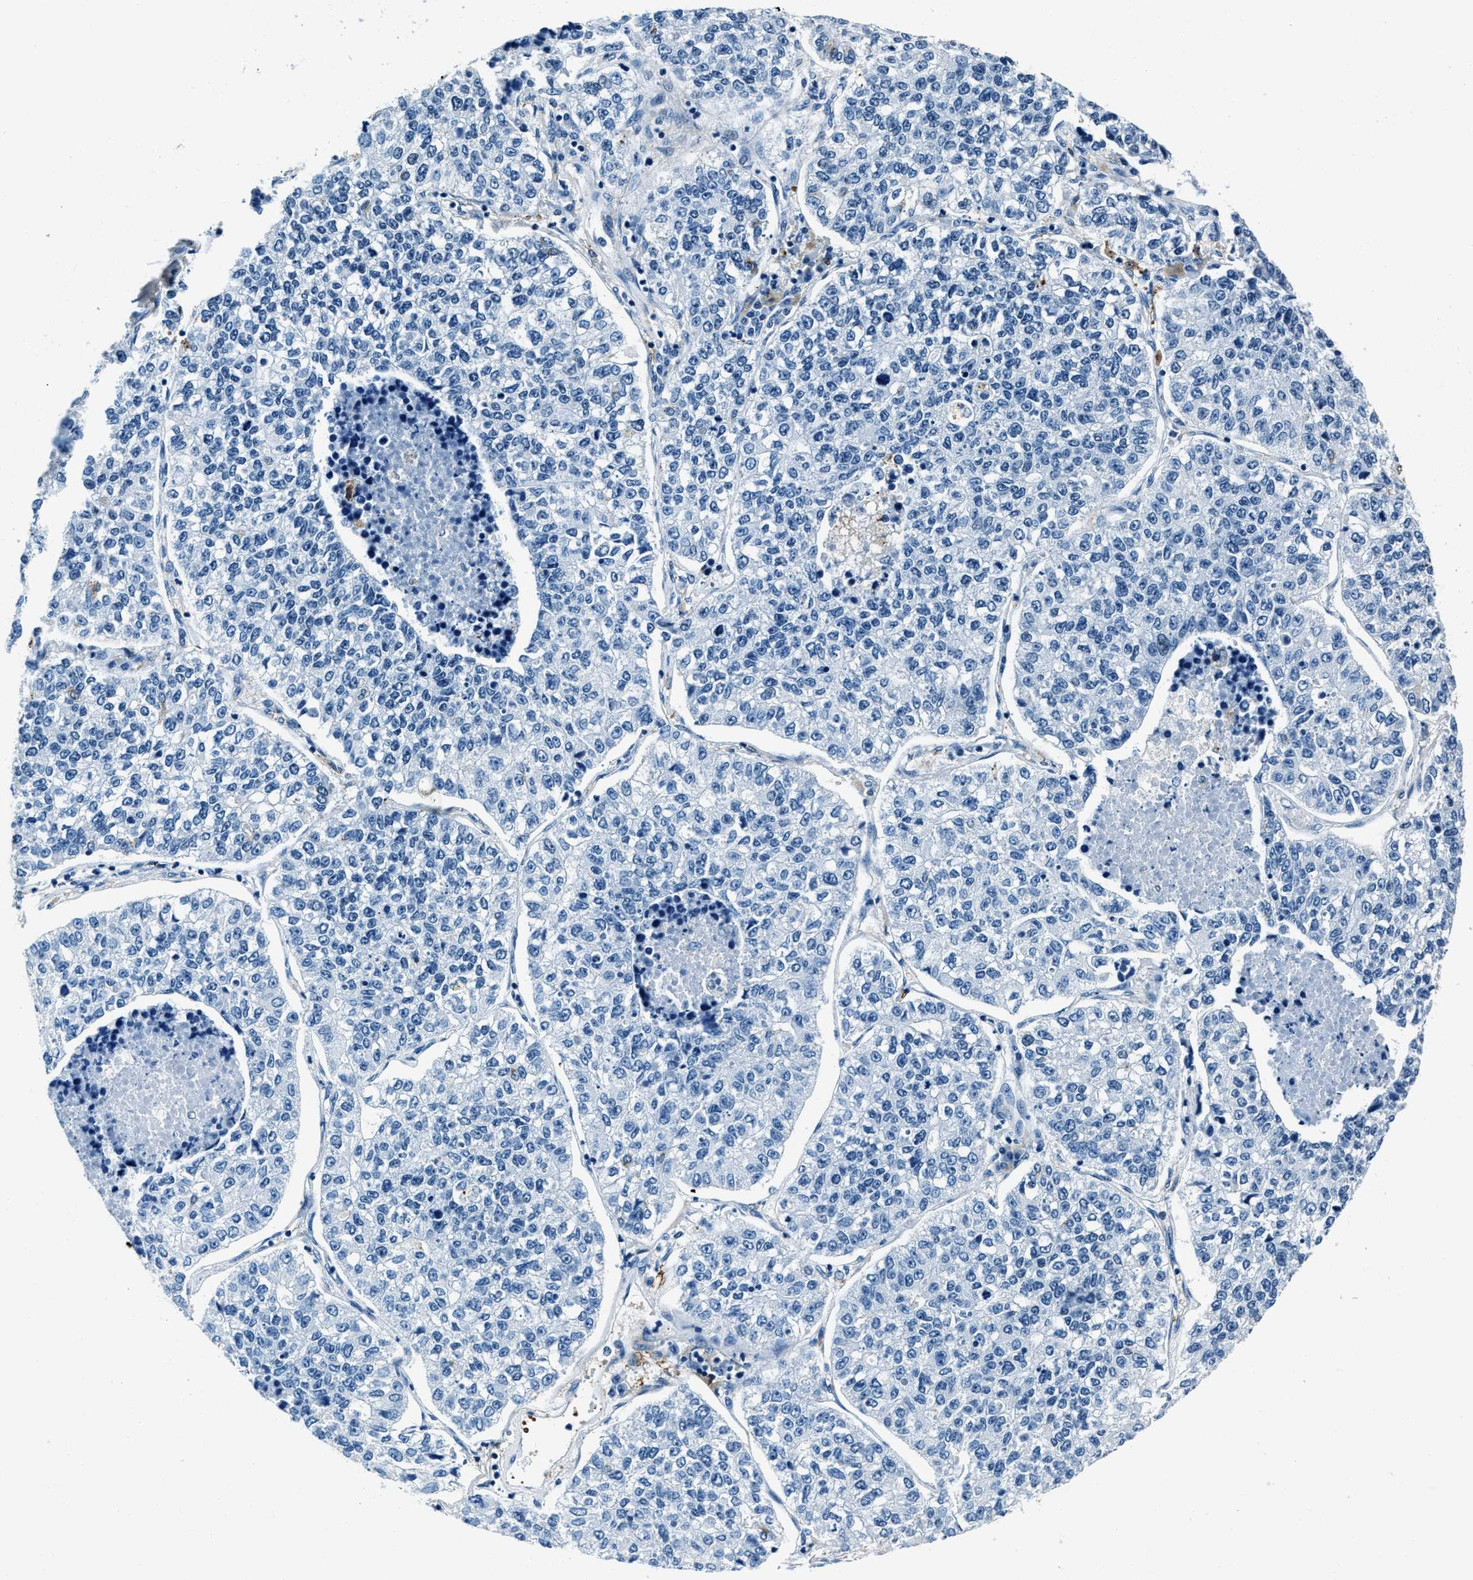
{"staining": {"intensity": "negative", "quantity": "none", "location": "none"}, "tissue": "lung cancer", "cell_type": "Tumor cells", "image_type": "cancer", "snomed": [{"axis": "morphology", "description": "Adenocarcinoma, NOS"}, {"axis": "topography", "description": "Lung"}], "caption": "A high-resolution micrograph shows immunohistochemistry staining of lung adenocarcinoma, which exhibits no significant expression in tumor cells.", "gene": "PTPDC1", "patient": {"sex": "male", "age": 49}}